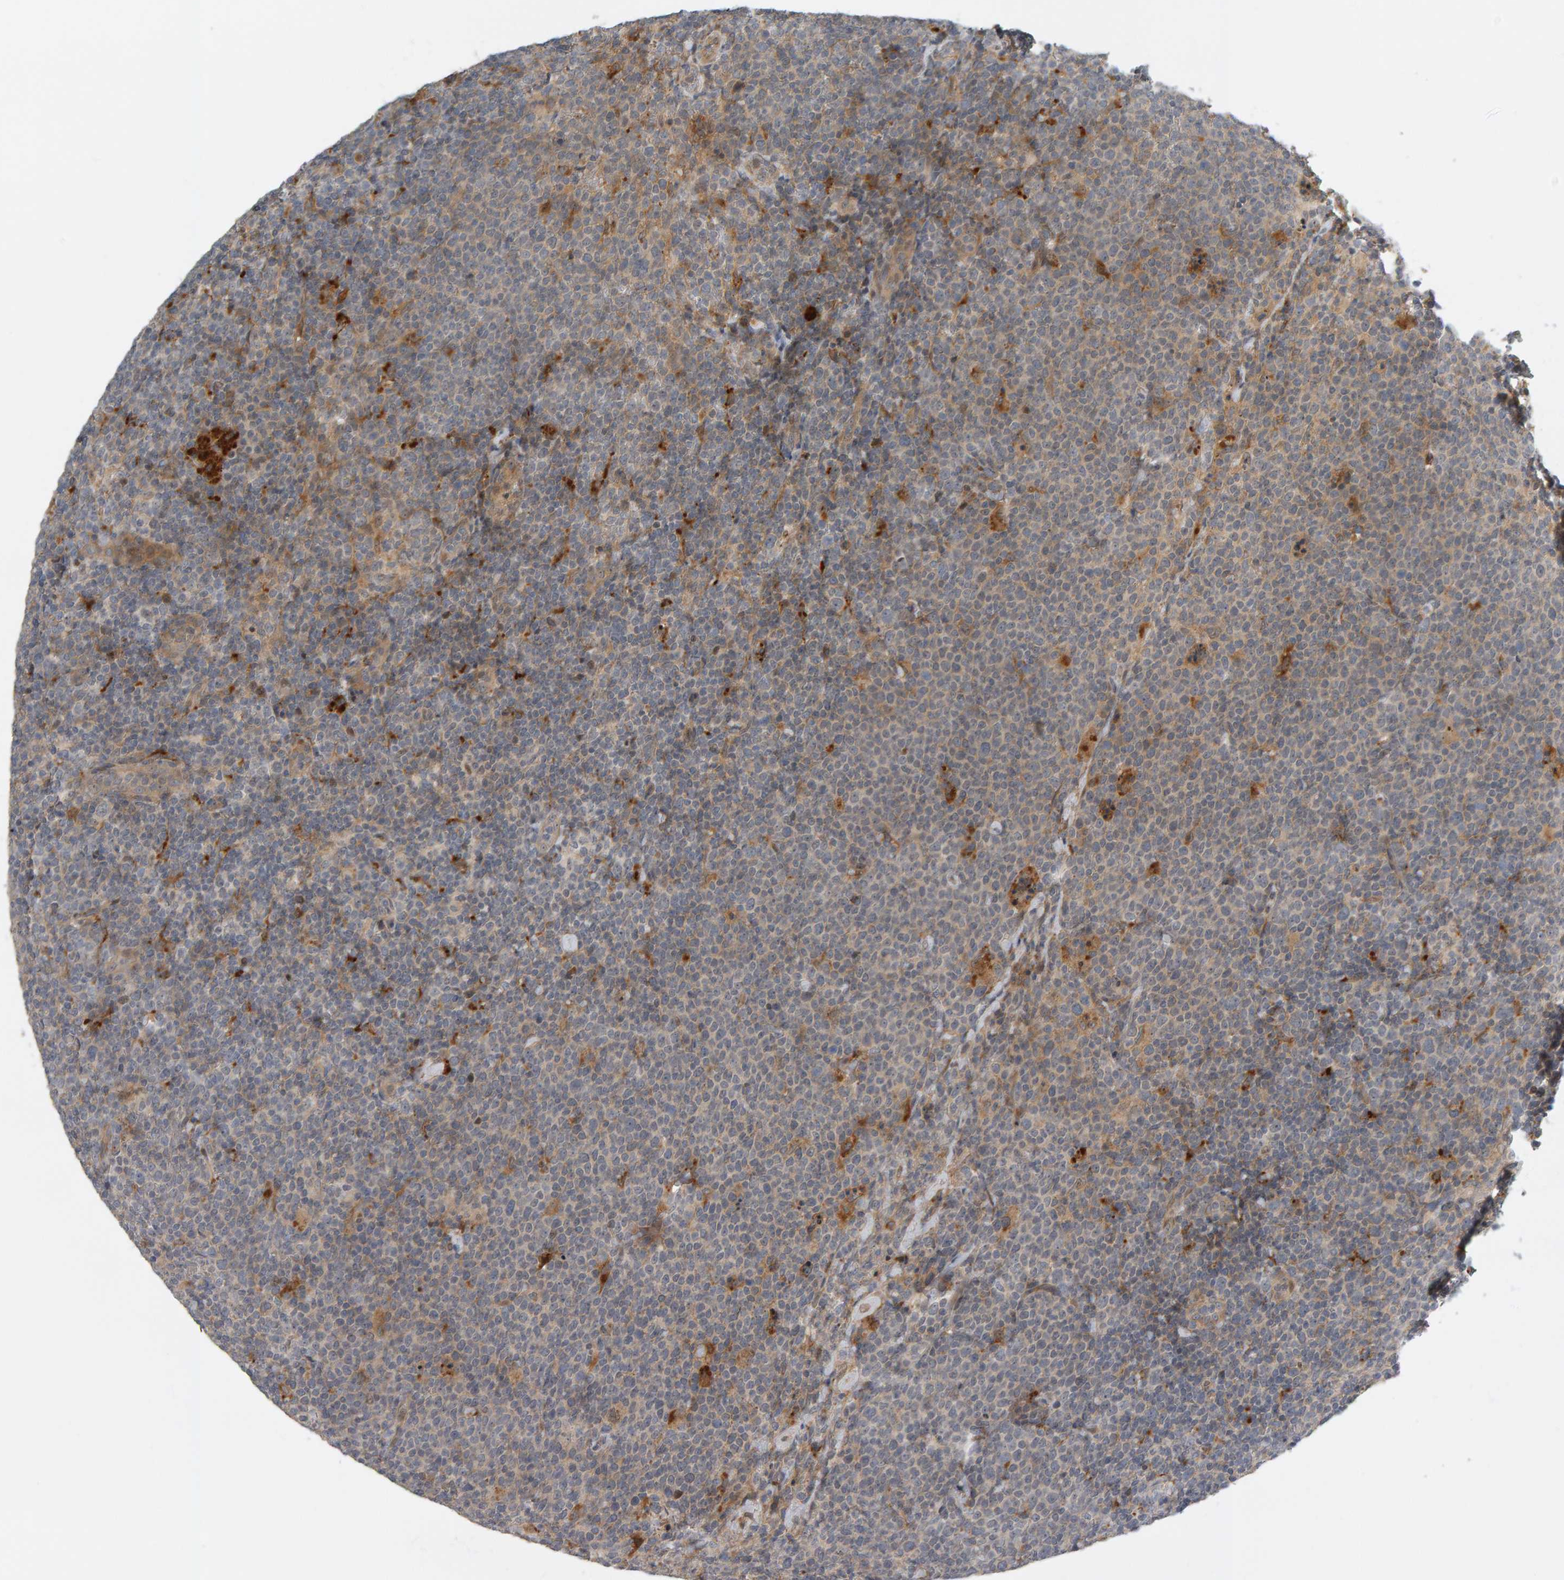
{"staining": {"intensity": "weak", "quantity": "25%-75%", "location": "cytoplasmic/membranous"}, "tissue": "lymphoma", "cell_type": "Tumor cells", "image_type": "cancer", "snomed": [{"axis": "morphology", "description": "Malignant lymphoma, non-Hodgkin's type, High grade"}, {"axis": "topography", "description": "Lymph node"}], "caption": "Human lymphoma stained with a brown dye displays weak cytoplasmic/membranous positive staining in approximately 25%-75% of tumor cells.", "gene": "ZNF160", "patient": {"sex": "male", "age": 61}}